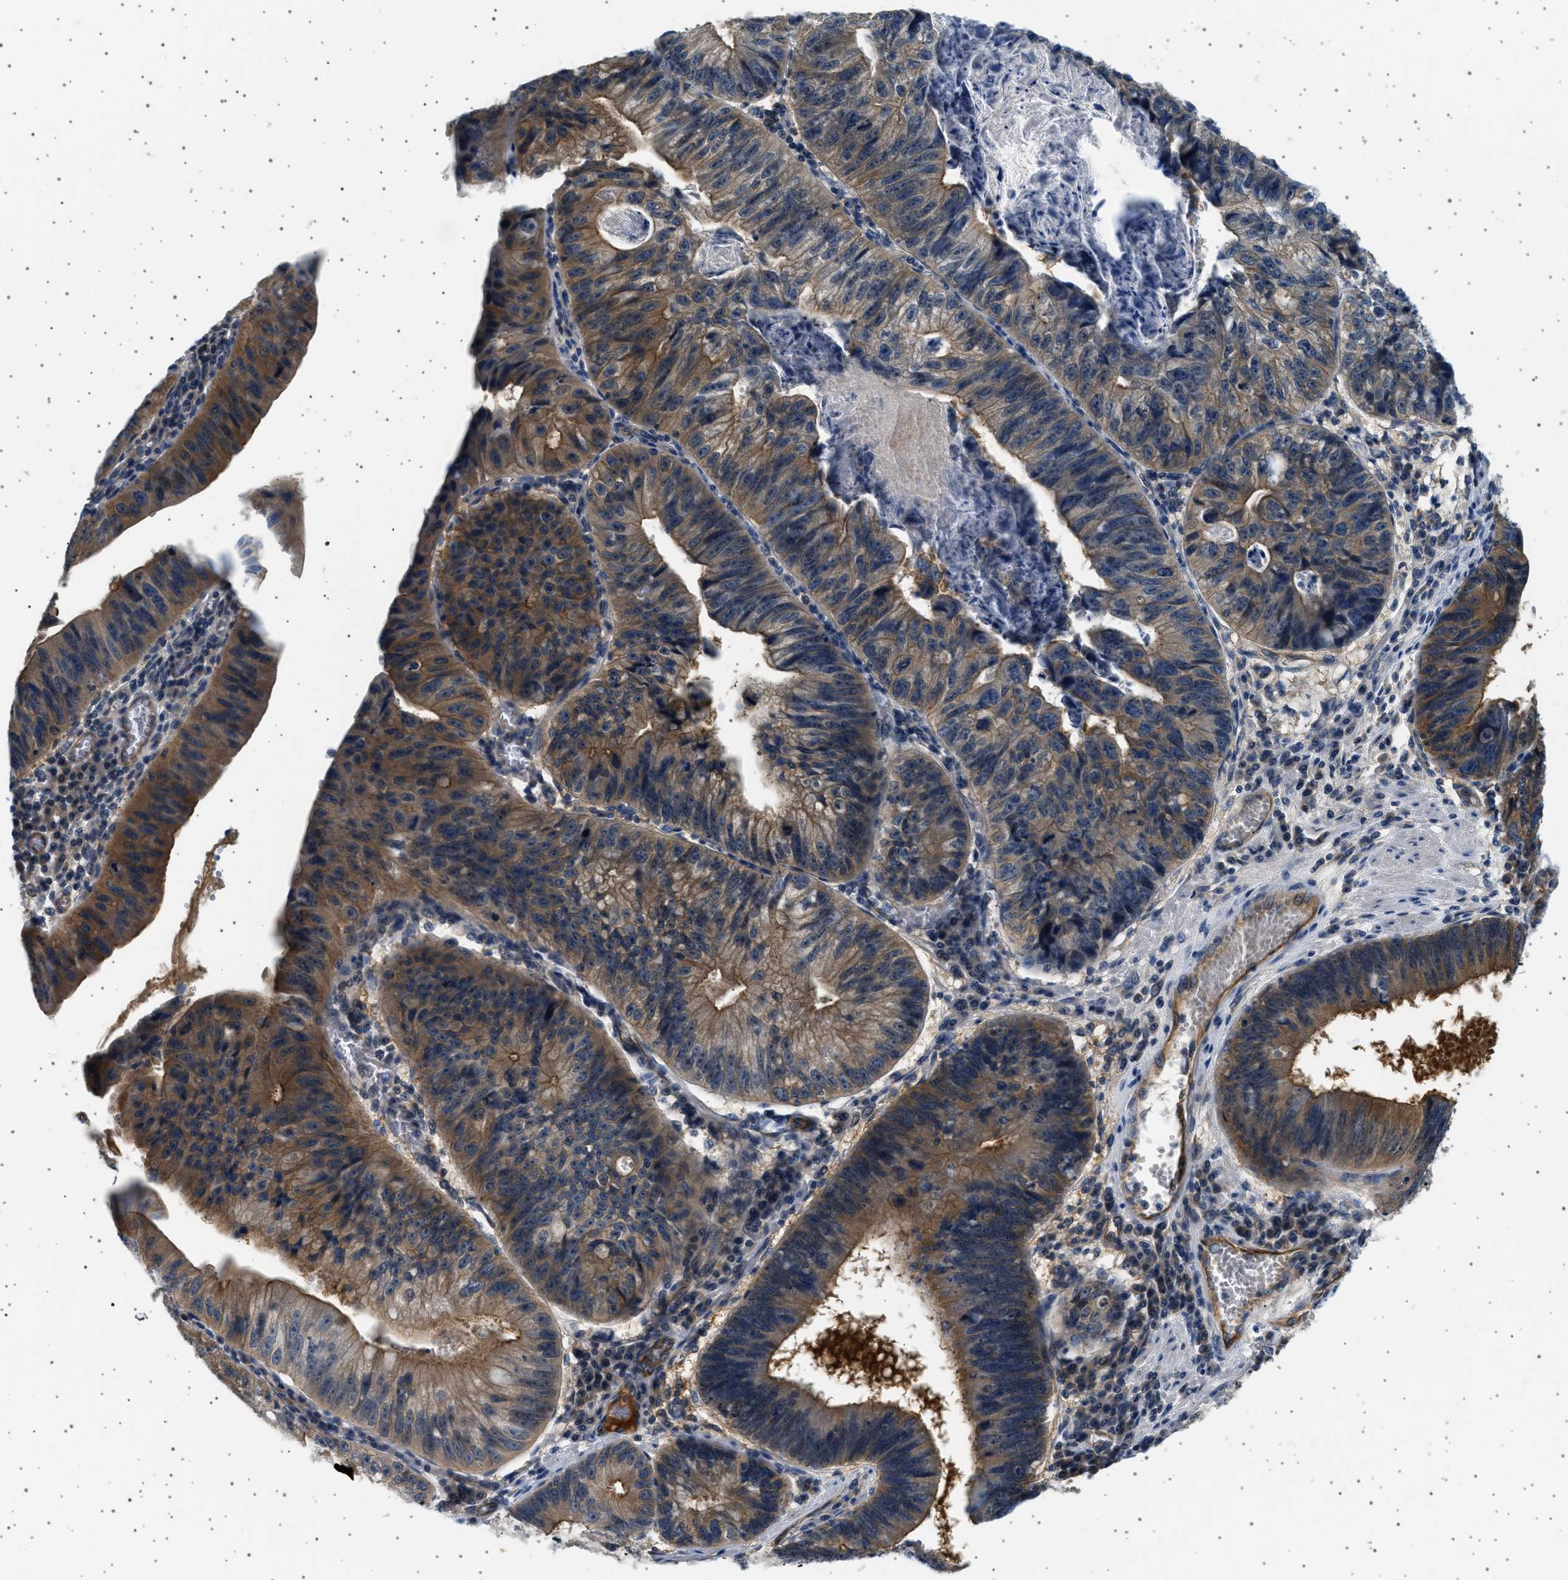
{"staining": {"intensity": "moderate", "quantity": ">75%", "location": "cytoplasmic/membranous"}, "tissue": "stomach cancer", "cell_type": "Tumor cells", "image_type": "cancer", "snomed": [{"axis": "morphology", "description": "Adenocarcinoma, NOS"}, {"axis": "topography", "description": "Stomach"}], "caption": "There is medium levels of moderate cytoplasmic/membranous positivity in tumor cells of stomach cancer (adenocarcinoma), as demonstrated by immunohistochemical staining (brown color).", "gene": "PLPP6", "patient": {"sex": "male", "age": 59}}